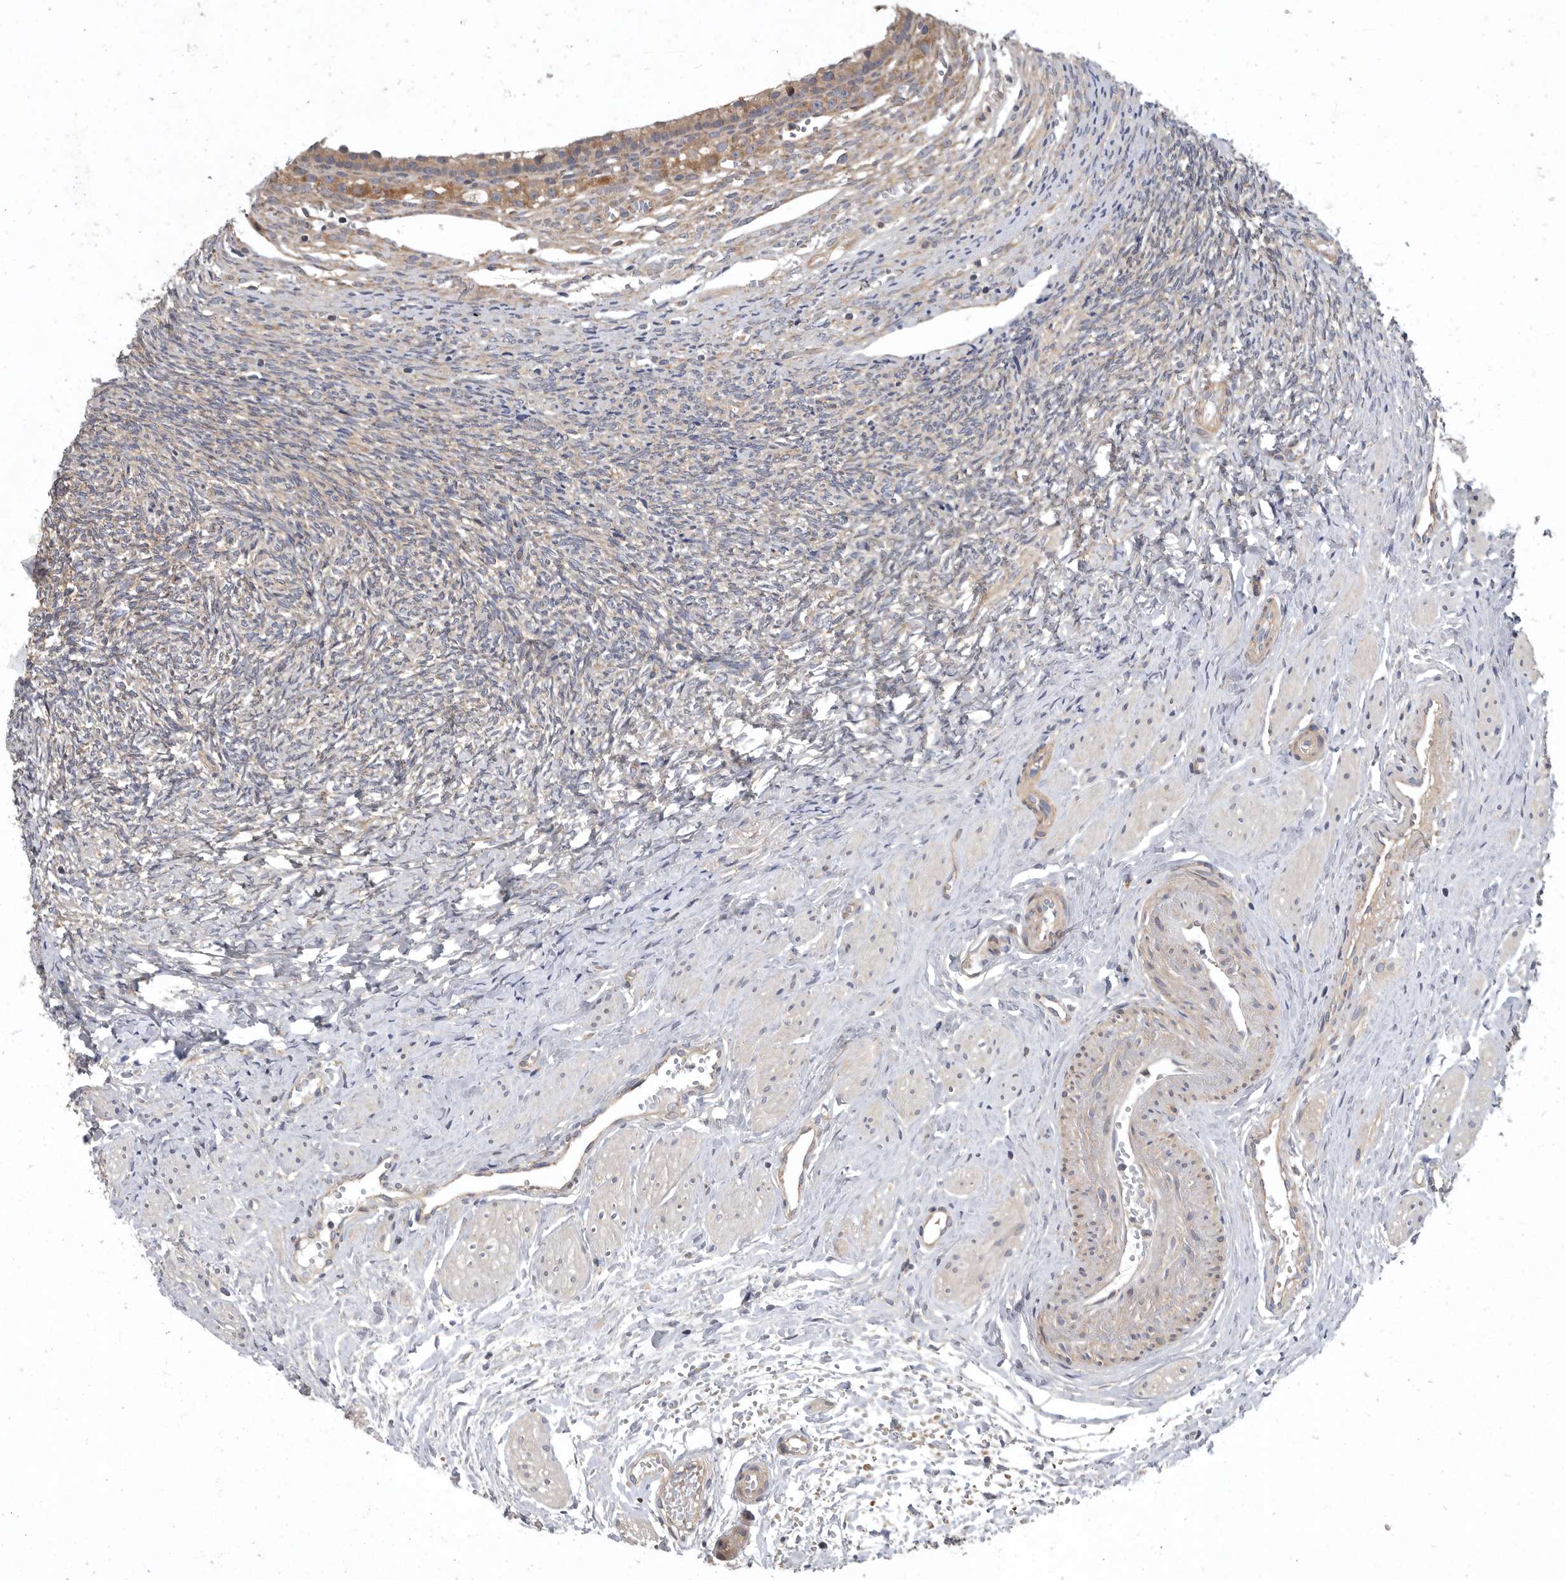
{"staining": {"intensity": "negative", "quantity": "none", "location": "none"}, "tissue": "ovary", "cell_type": "Ovarian stroma cells", "image_type": "normal", "snomed": [{"axis": "morphology", "description": "Normal tissue, NOS"}, {"axis": "topography", "description": "Ovary"}], "caption": "Ovarian stroma cells are negative for protein expression in unremarkable human ovary. (Stains: DAB (3,3'-diaminobenzidine) immunohistochemistry (IHC) with hematoxylin counter stain, Microscopy: brightfield microscopy at high magnification).", "gene": "OXR1", "patient": {"sex": "female", "age": 41}}